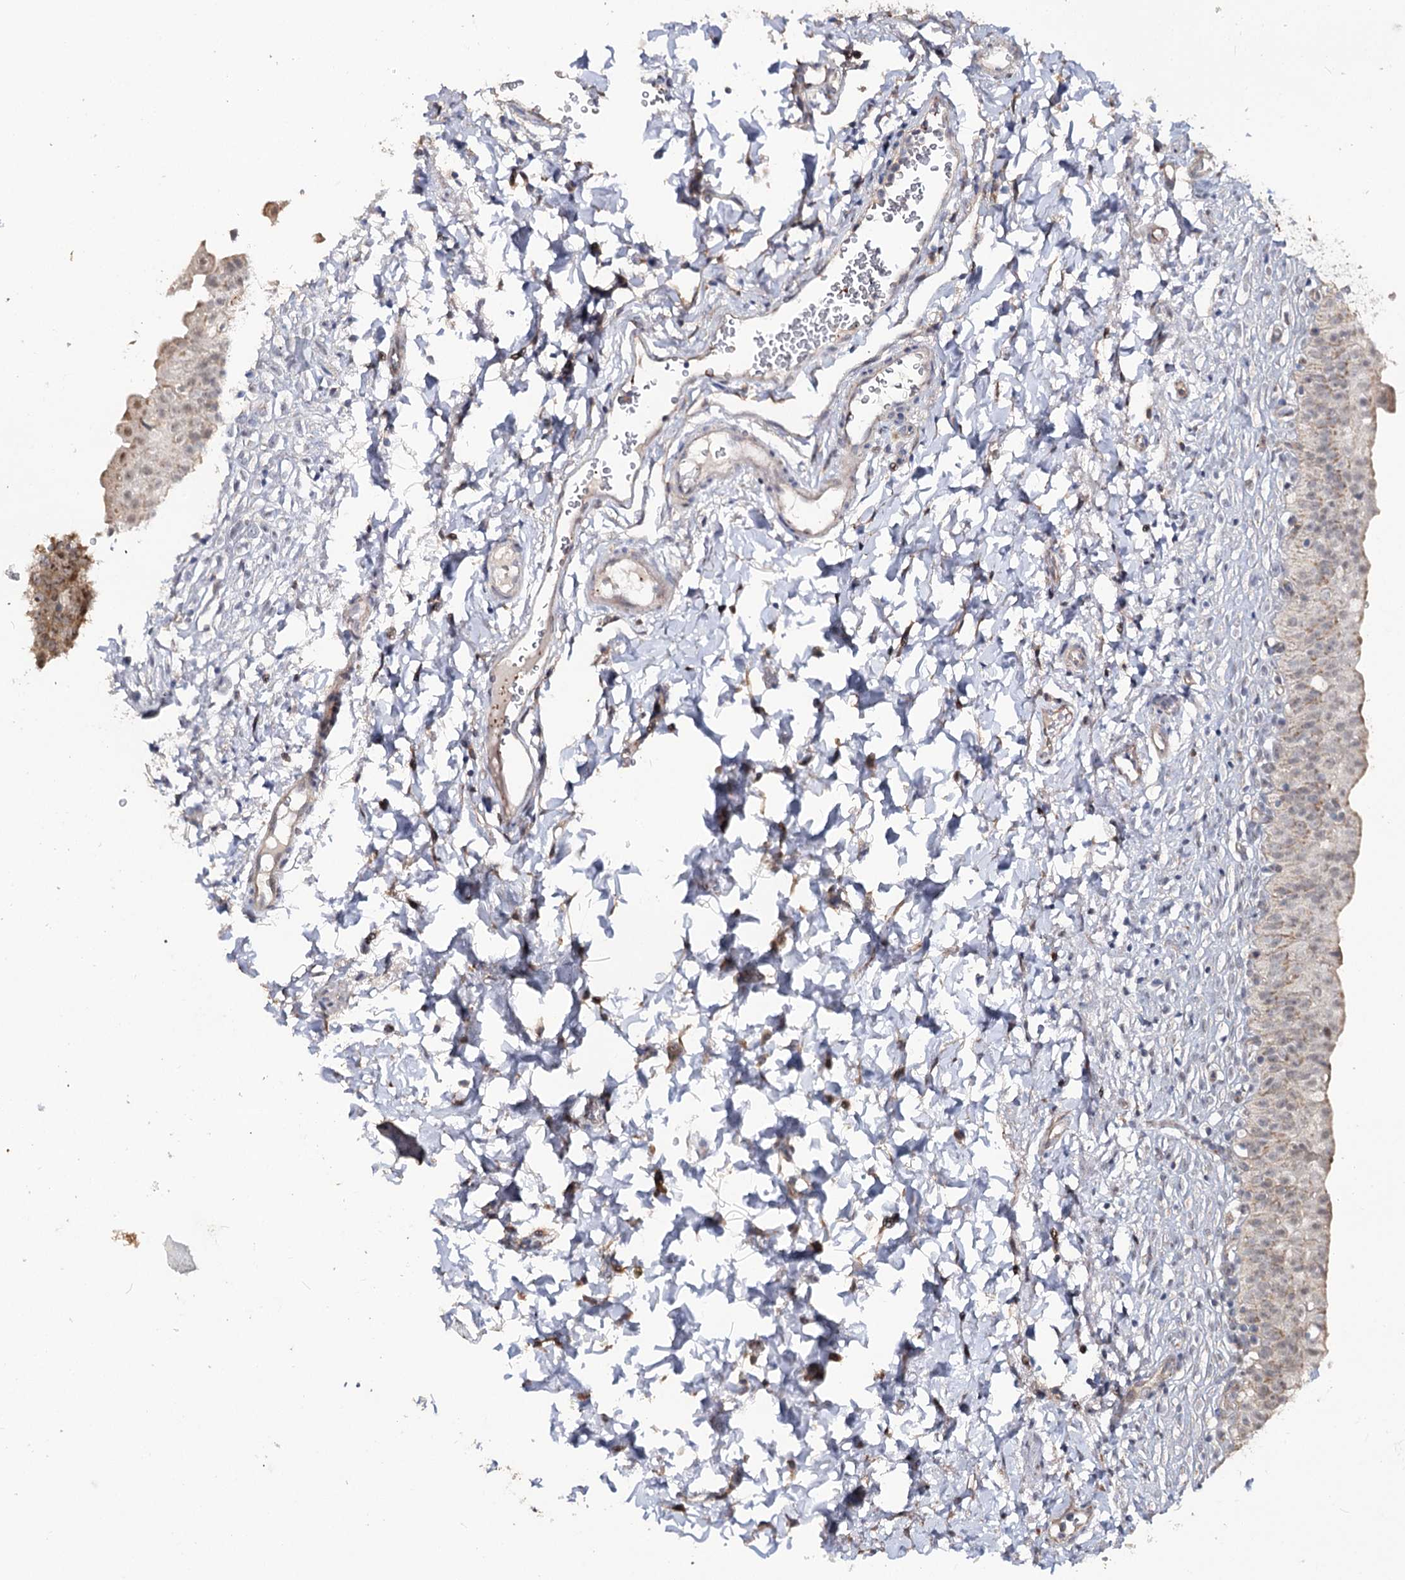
{"staining": {"intensity": "weak", "quantity": "25%-75%", "location": "cytoplasmic/membranous"}, "tissue": "urinary bladder", "cell_type": "Urothelial cells", "image_type": "normal", "snomed": [{"axis": "morphology", "description": "Normal tissue, NOS"}, {"axis": "topography", "description": "Urinary bladder"}], "caption": "IHC of normal human urinary bladder exhibits low levels of weak cytoplasmic/membranous staining in approximately 25%-75% of urothelial cells.", "gene": "RUFY4", "patient": {"sex": "male", "age": 55}}